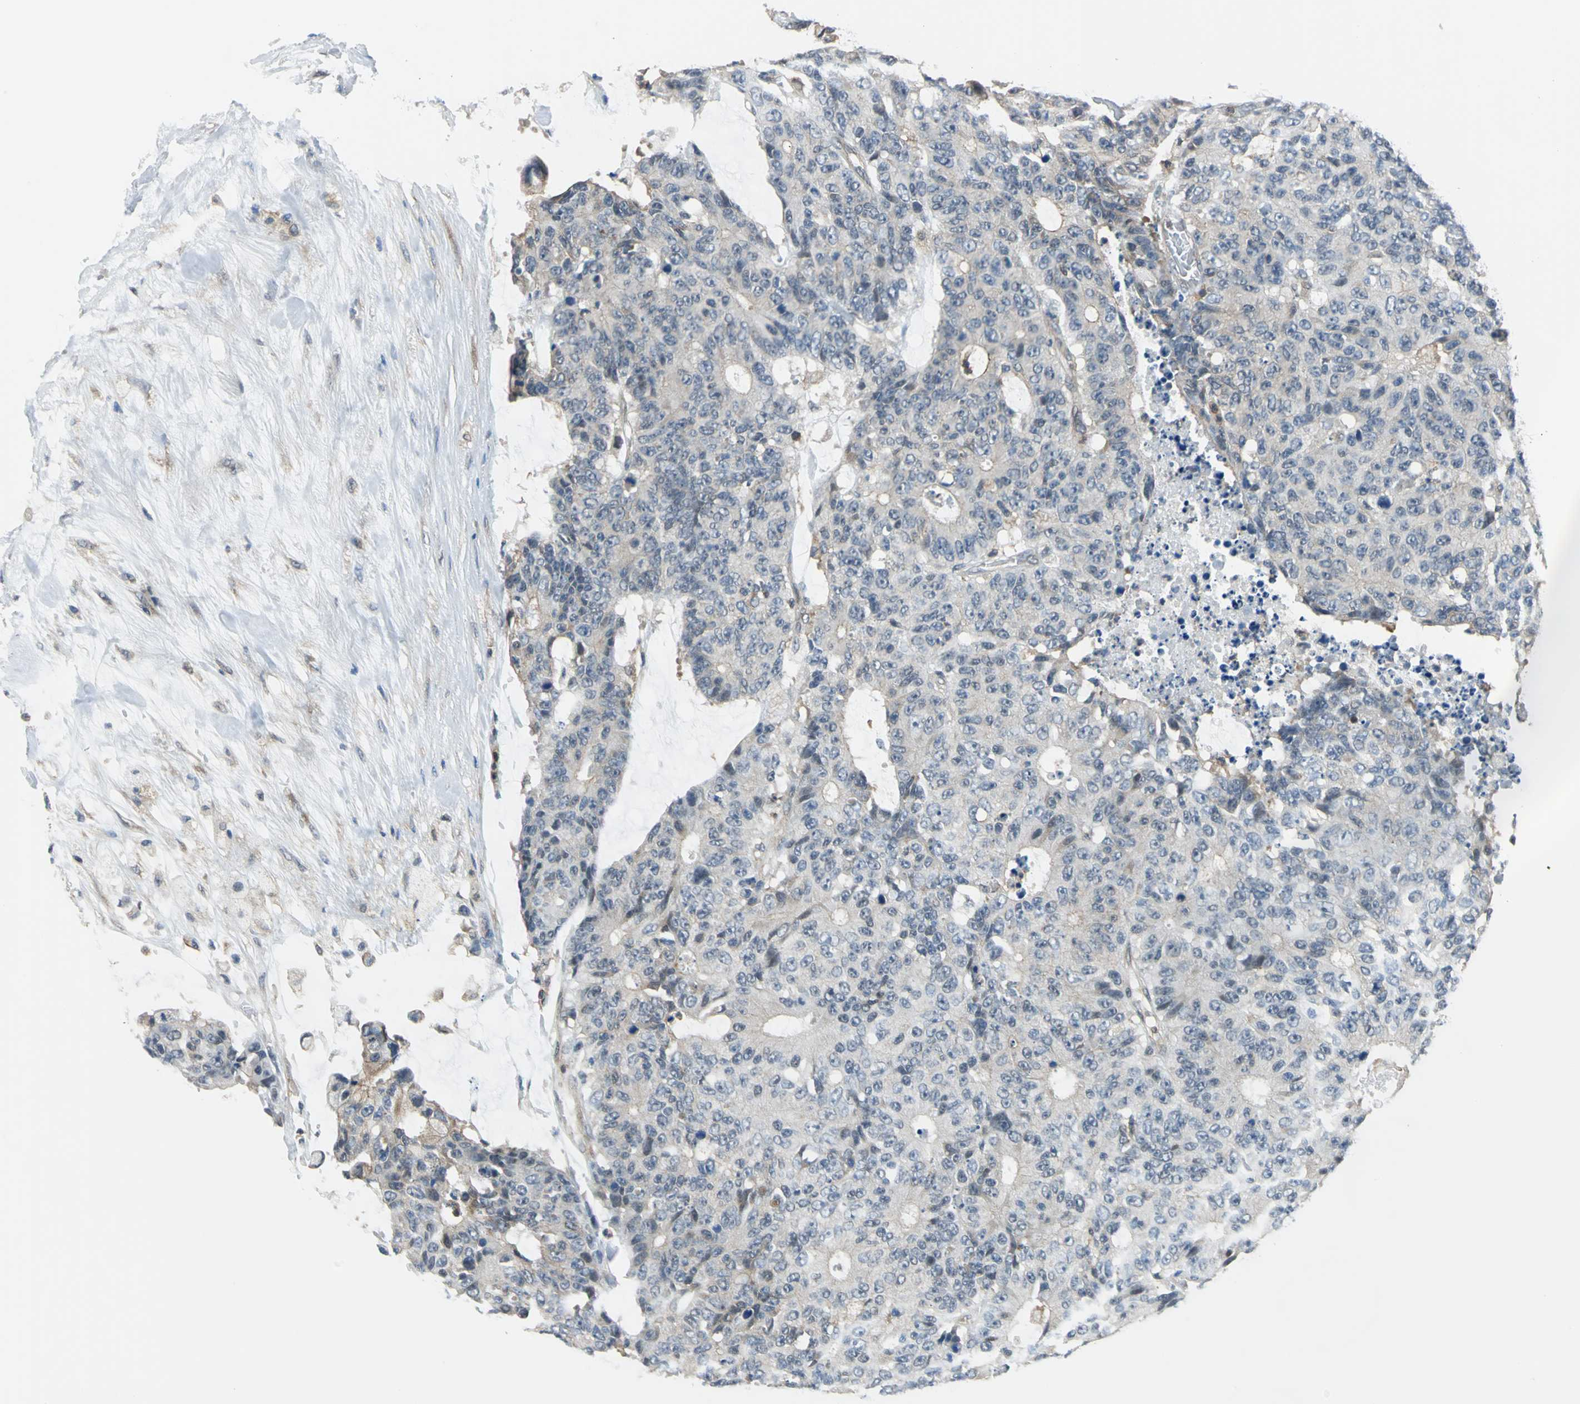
{"staining": {"intensity": "moderate", "quantity": "<25%", "location": "cytoplasmic/membranous"}, "tissue": "colorectal cancer", "cell_type": "Tumor cells", "image_type": "cancer", "snomed": [{"axis": "morphology", "description": "Adenocarcinoma, NOS"}, {"axis": "topography", "description": "Colon"}], "caption": "The micrograph exhibits a brown stain indicating the presence of a protein in the cytoplasmic/membranous of tumor cells in adenocarcinoma (colorectal).", "gene": "ARPC3", "patient": {"sex": "female", "age": 86}}